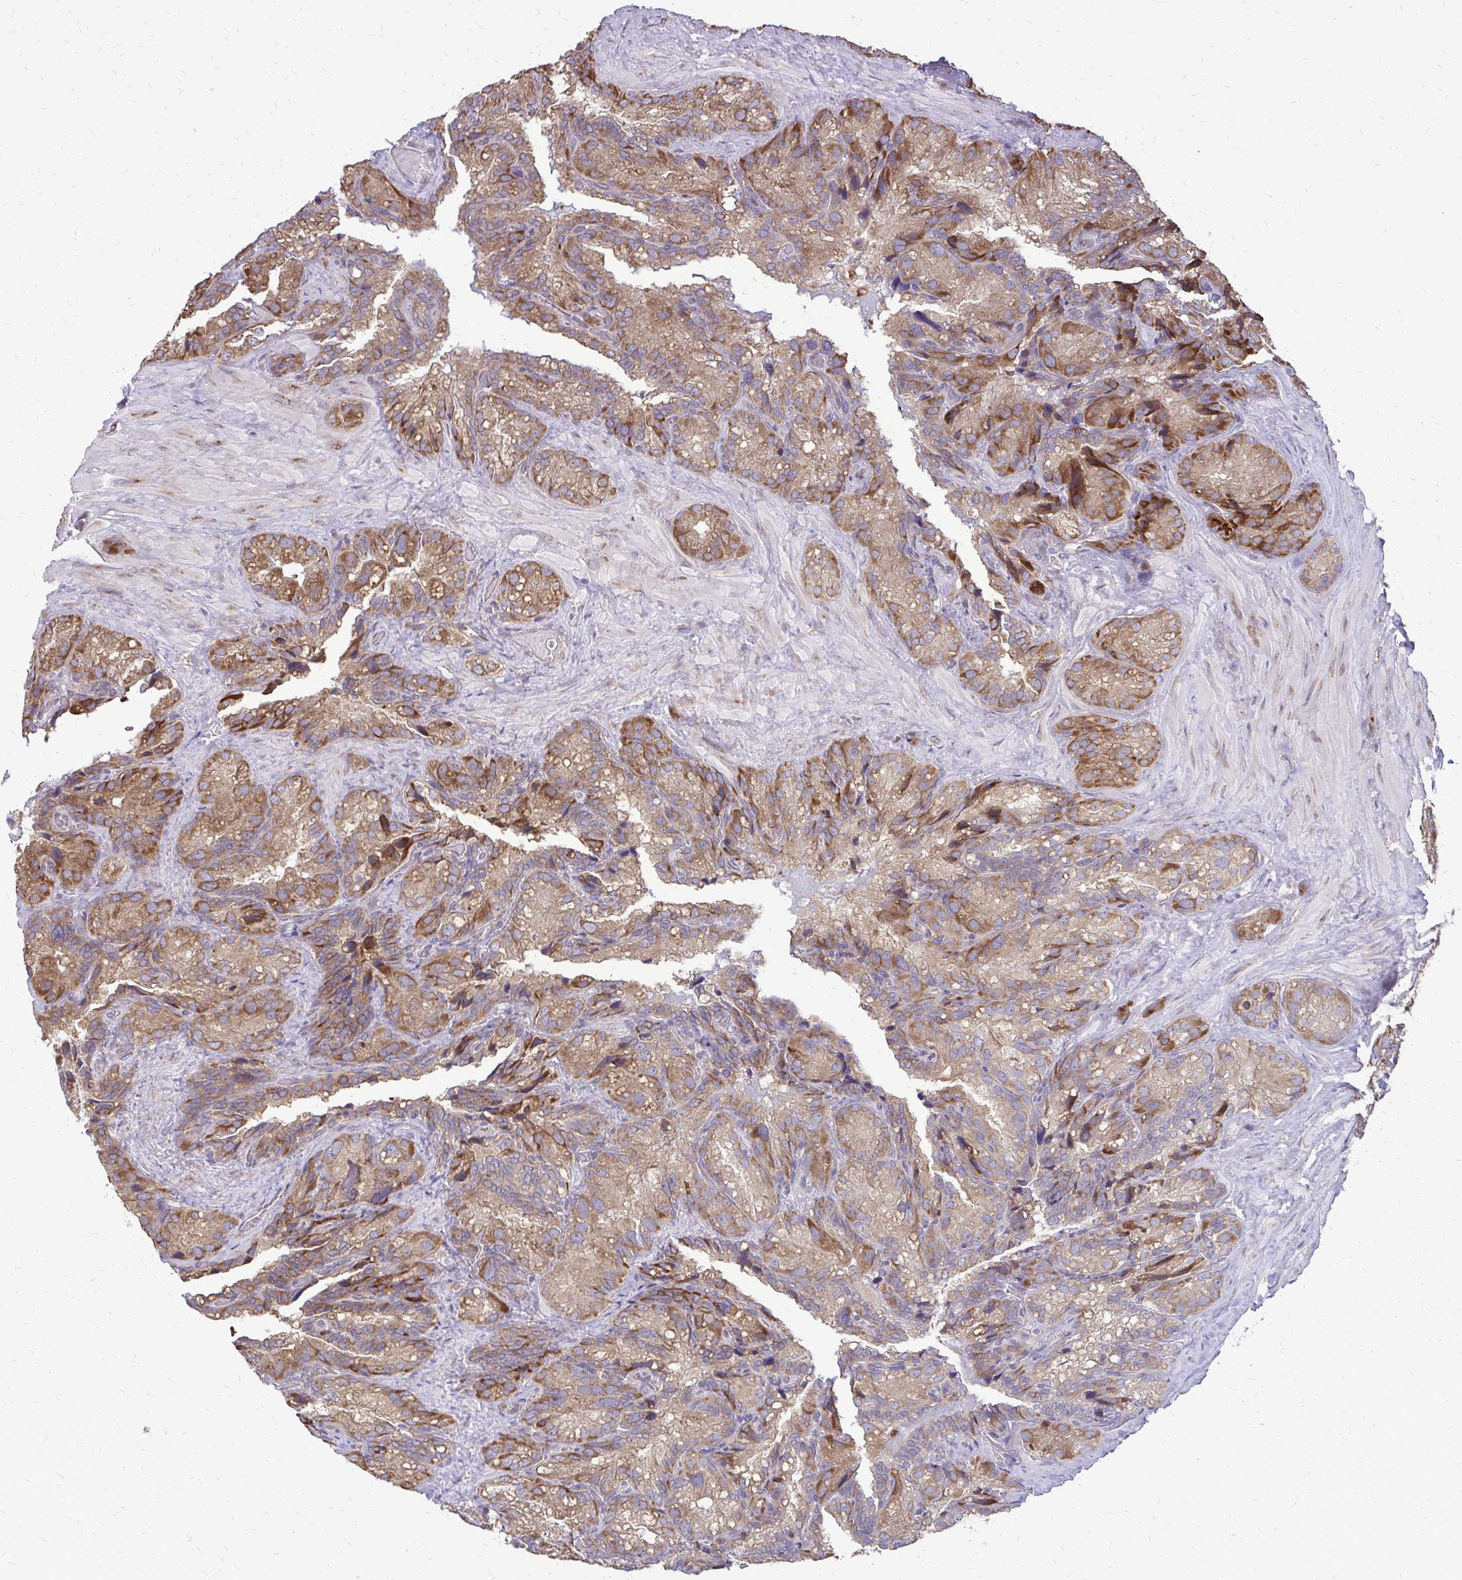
{"staining": {"intensity": "moderate", "quantity": ">75%", "location": "cytoplasmic/membranous"}, "tissue": "seminal vesicle", "cell_type": "Glandular cells", "image_type": "normal", "snomed": [{"axis": "morphology", "description": "Normal tissue, NOS"}, {"axis": "topography", "description": "Seminal veicle"}], "caption": "A brown stain shows moderate cytoplasmic/membranous staining of a protein in glandular cells of unremarkable human seminal vesicle. Using DAB (brown) and hematoxylin (blue) stains, captured at high magnification using brightfield microscopy.", "gene": "RPS3", "patient": {"sex": "male", "age": 60}}